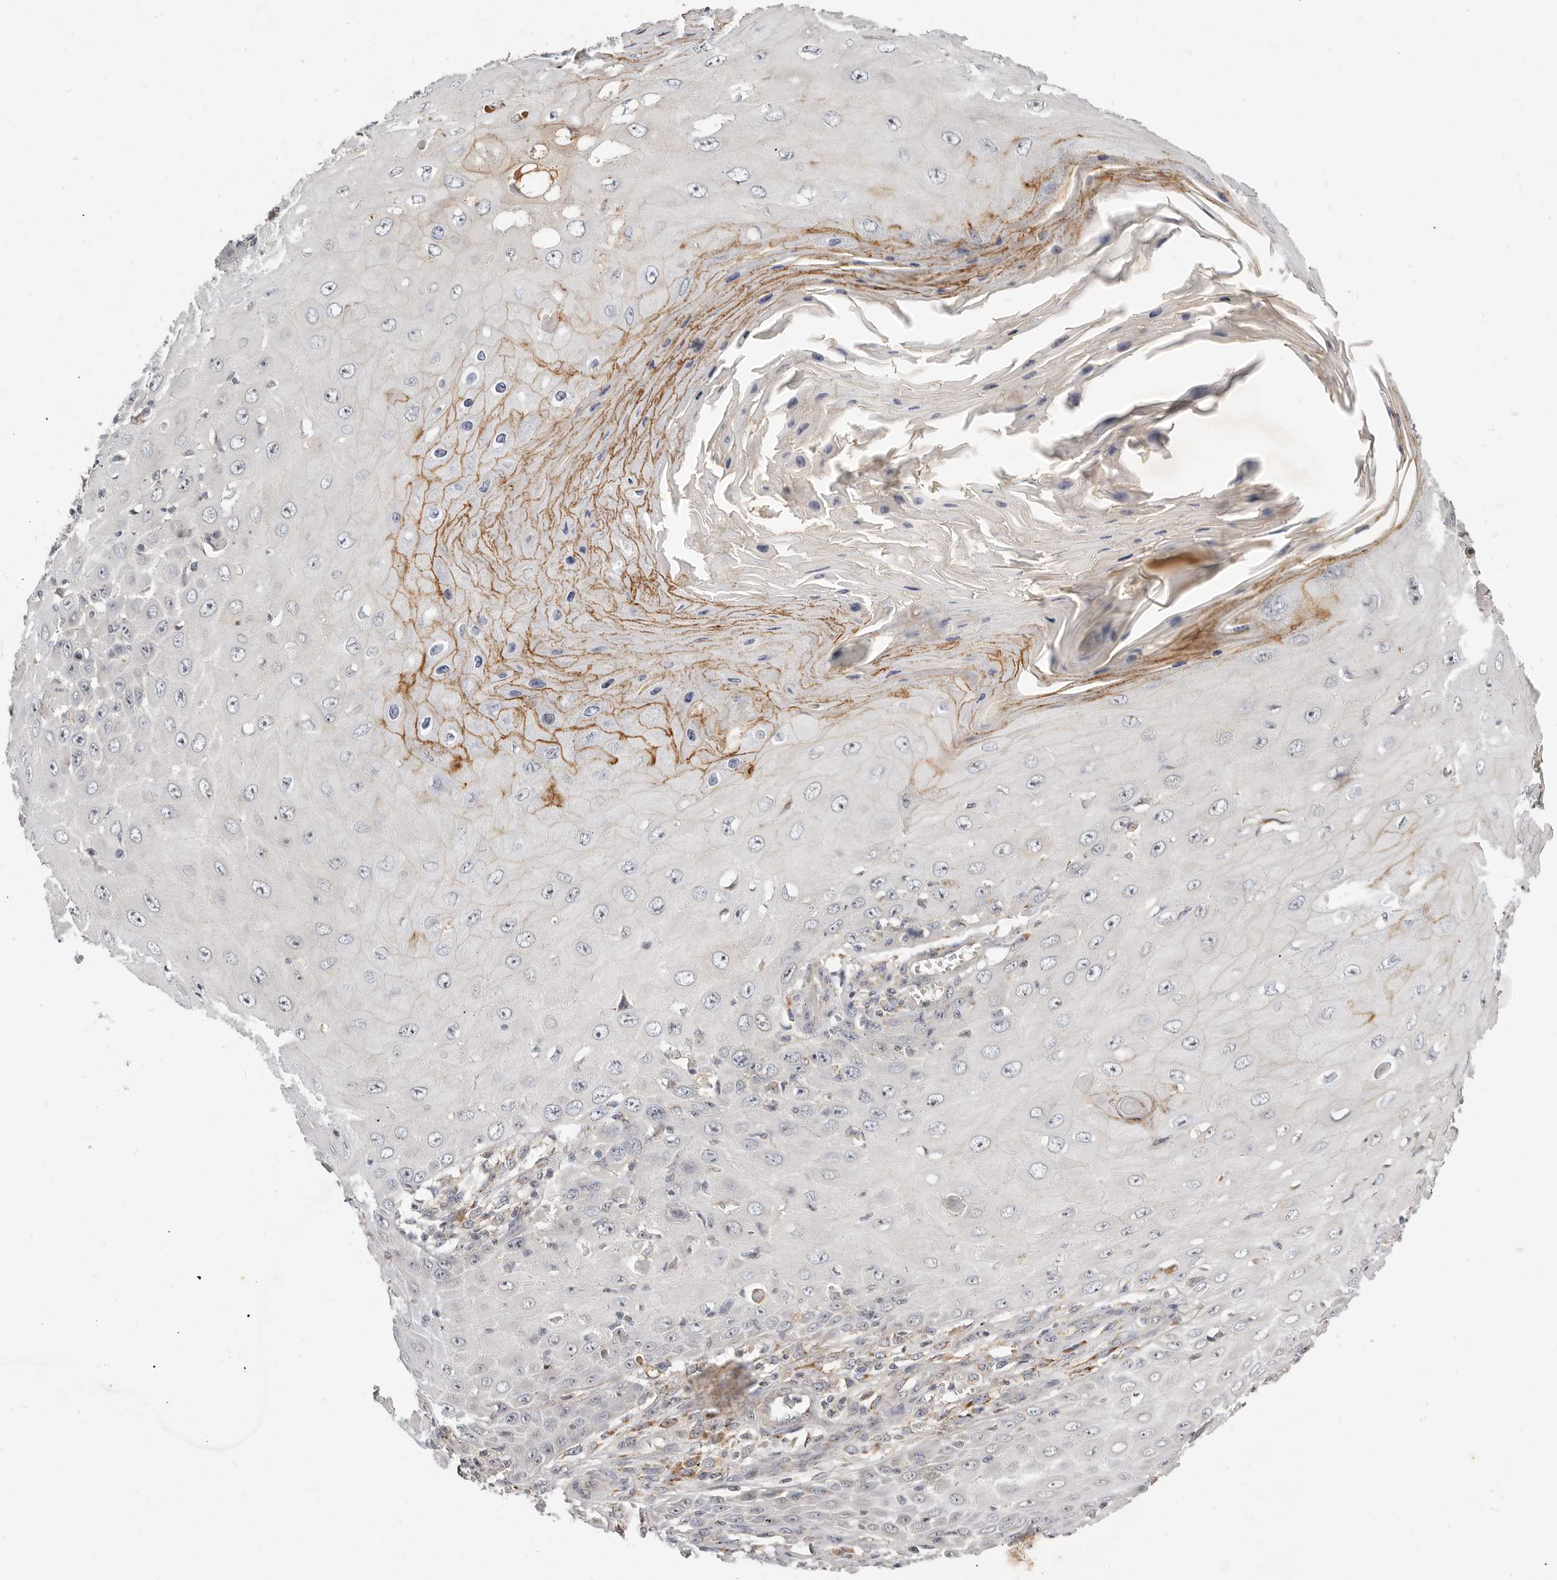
{"staining": {"intensity": "negative", "quantity": "none", "location": "none"}, "tissue": "skin cancer", "cell_type": "Tumor cells", "image_type": "cancer", "snomed": [{"axis": "morphology", "description": "Squamous cell carcinoma, NOS"}, {"axis": "topography", "description": "Skin"}], "caption": "High power microscopy micrograph of an immunohistochemistry (IHC) micrograph of squamous cell carcinoma (skin), revealing no significant expression in tumor cells.", "gene": "MICALL2", "patient": {"sex": "female", "age": 73}}